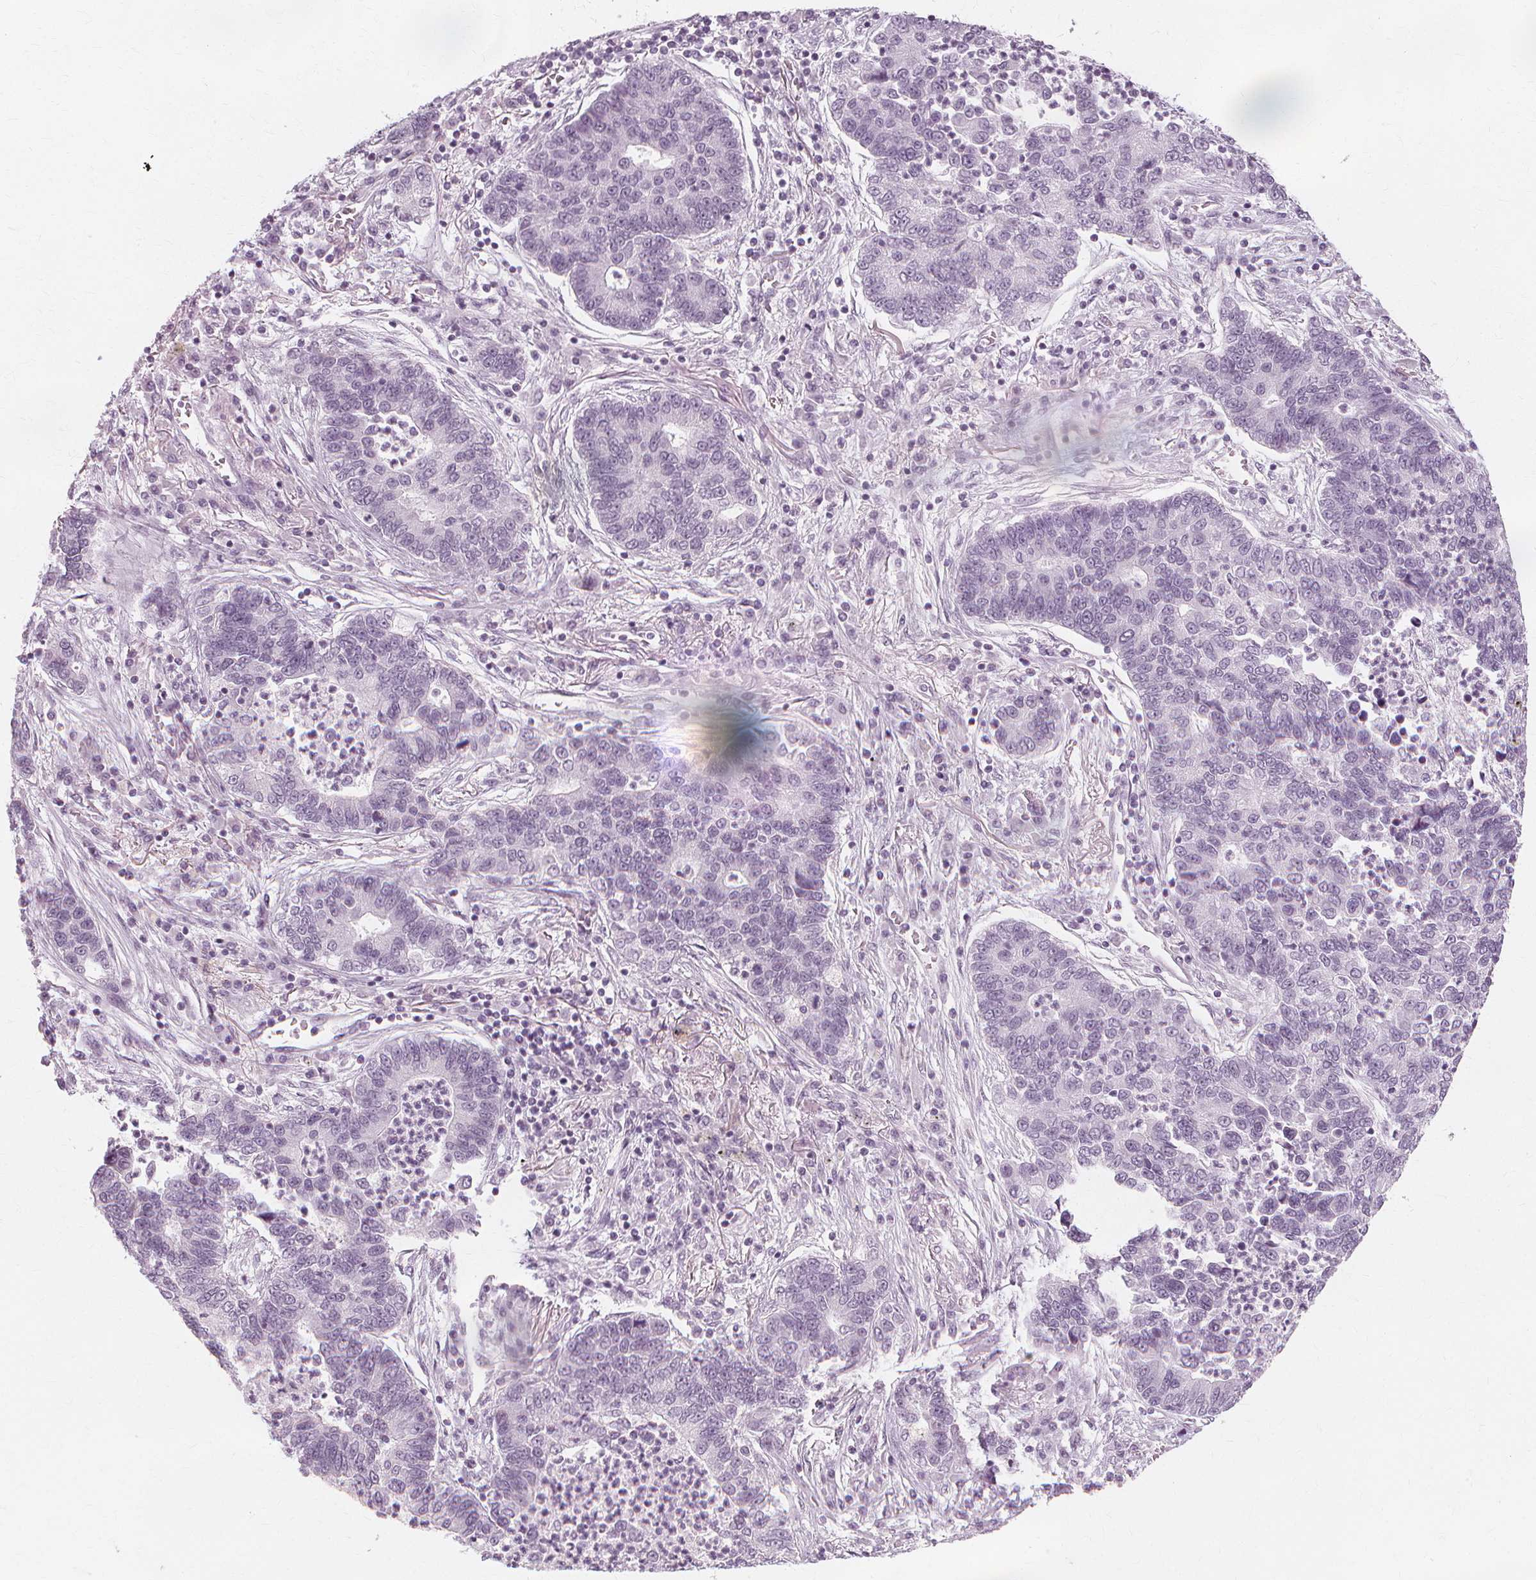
{"staining": {"intensity": "negative", "quantity": "none", "location": "none"}, "tissue": "lung cancer", "cell_type": "Tumor cells", "image_type": "cancer", "snomed": [{"axis": "morphology", "description": "Adenocarcinoma, NOS"}, {"axis": "topography", "description": "Lung"}], "caption": "Tumor cells are negative for protein expression in human adenocarcinoma (lung). (Brightfield microscopy of DAB immunohistochemistry (IHC) at high magnification).", "gene": "NXPE1", "patient": {"sex": "female", "age": 57}}